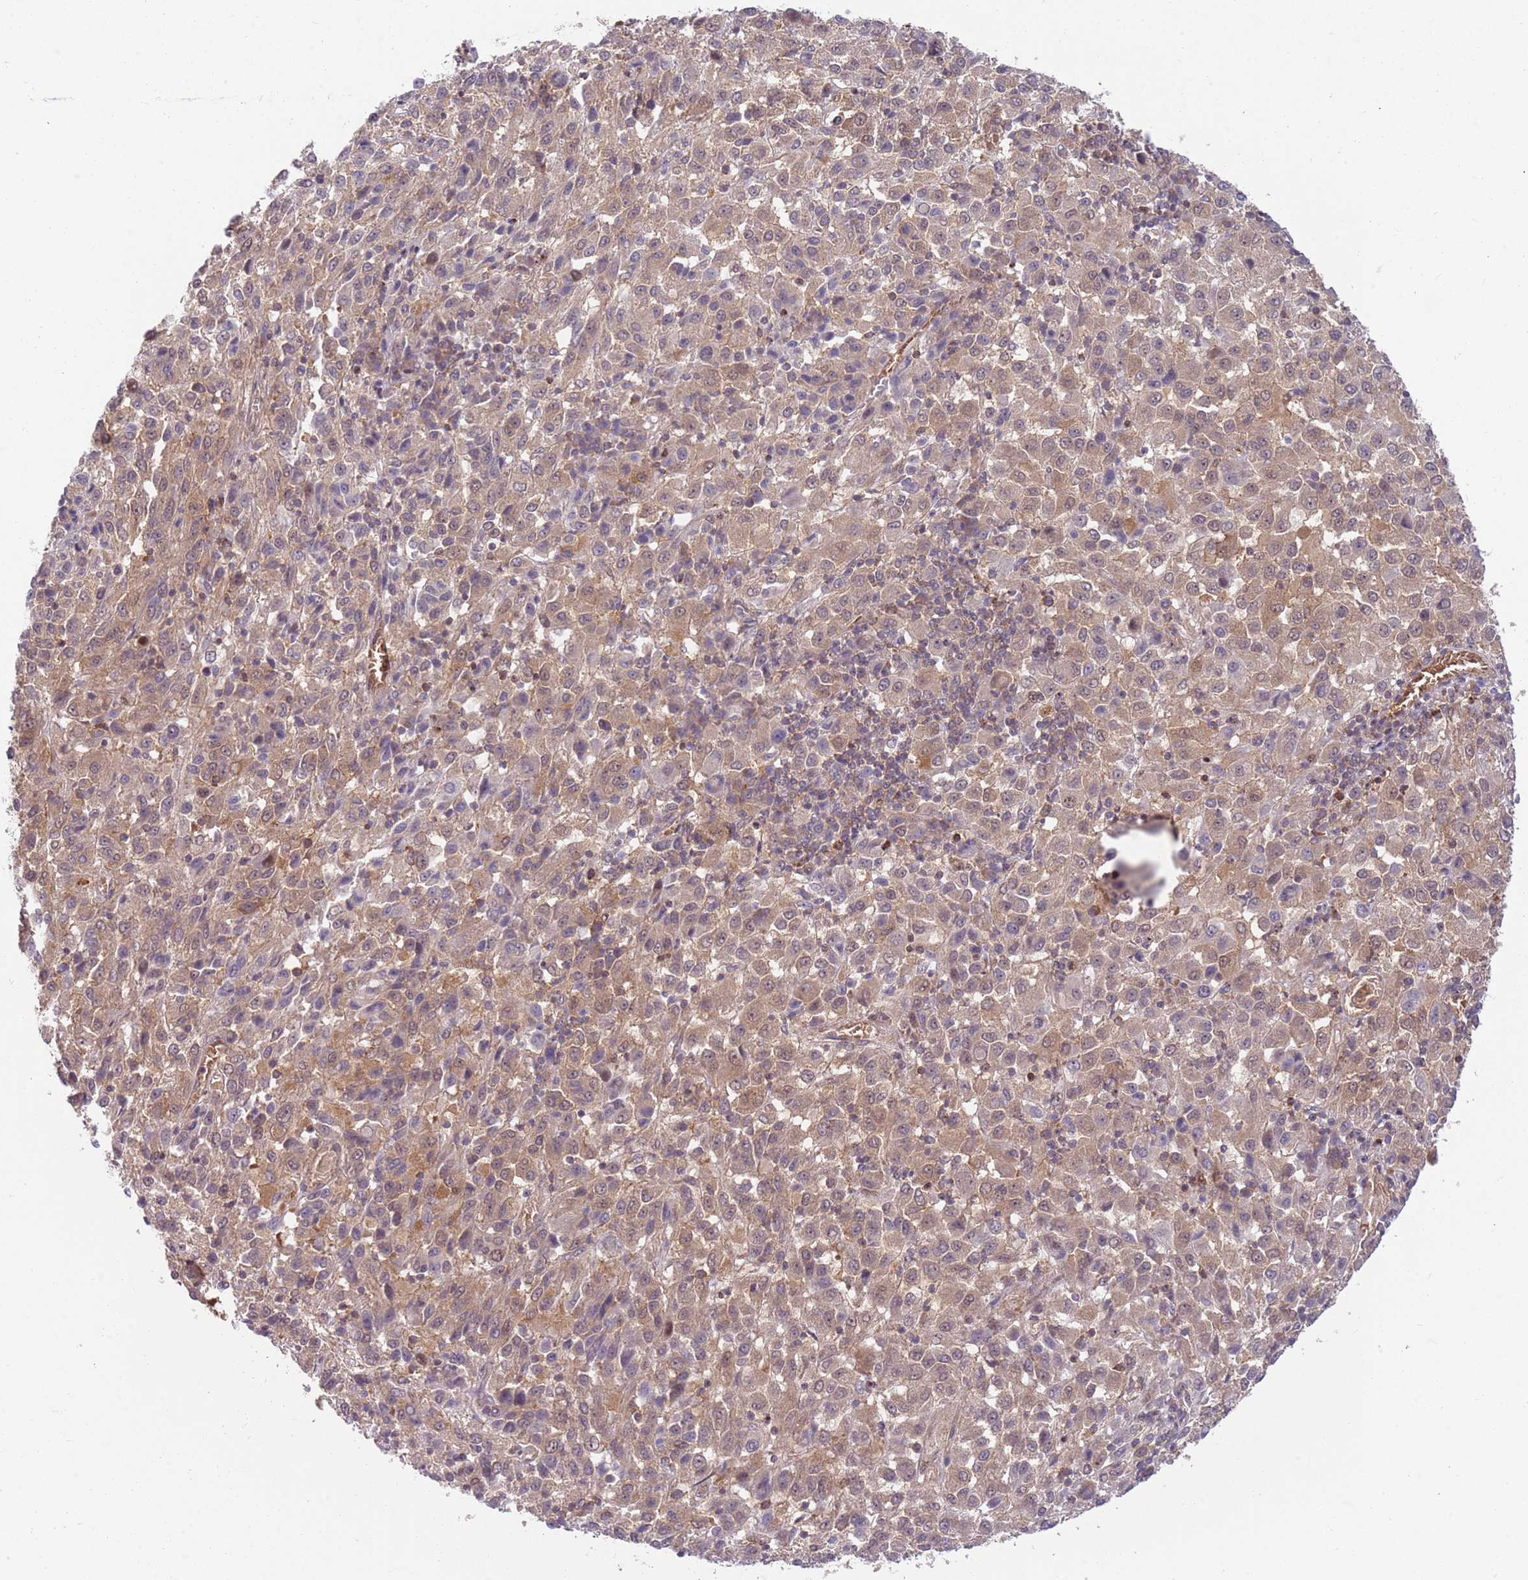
{"staining": {"intensity": "weak", "quantity": ">75%", "location": "cytoplasmic/membranous,nuclear"}, "tissue": "melanoma", "cell_type": "Tumor cells", "image_type": "cancer", "snomed": [{"axis": "morphology", "description": "Malignant melanoma, Metastatic site"}, {"axis": "topography", "description": "Lung"}], "caption": "Protein expression analysis of human melanoma reveals weak cytoplasmic/membranous and nuclear positivity in about >75% of tumor cells. (DAB (3,3'-diaminobenzidine) = brown stain, brightfield microscopy at high magnification).", "gene": "GGA1", "patient": {"sex": "male", "age": 64}}